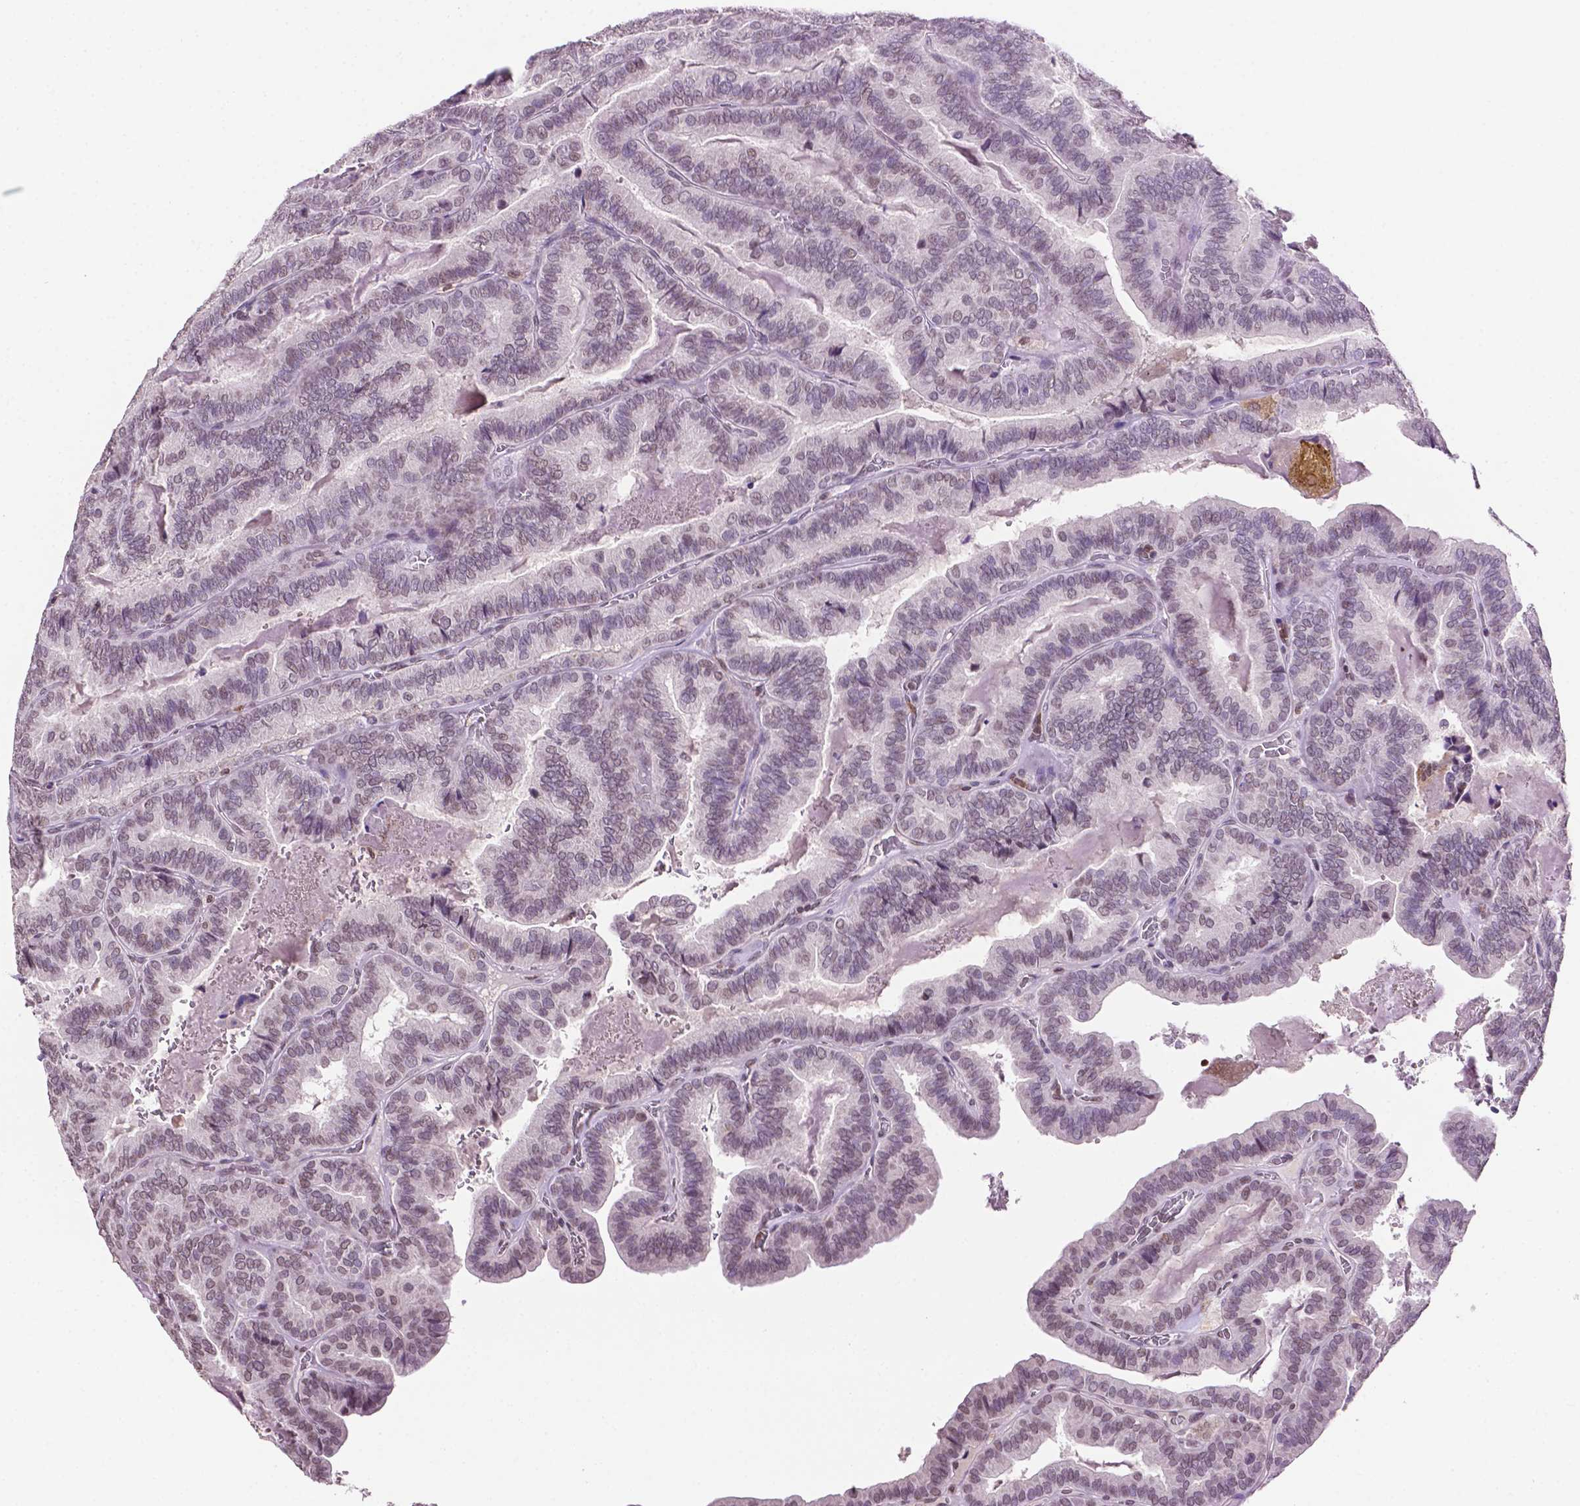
{"staining": {"intensity": "negative", "quantity": "none", "location": "none"}, "tissue": "thyroid cancer", "cell_type": "Tumor cells", "image_type": "cancer", "snomed": [{"axis": "morphology", "description": "Papillary adenocarcinoma, NOS"}, {"axis": "topography", "description": "Thyroid gland"}], "caption": "Immunohistochemical staining of human thyroid cancer (papillary adenocarcinoma) demonstrates no significant positivity in tumor cells. The staining is performed using DAB brown chromogen with nuclei counter-stained in using hematoxylin.", "gene": "PTPN6", "patient": {"sex": "female", "age": 75}}